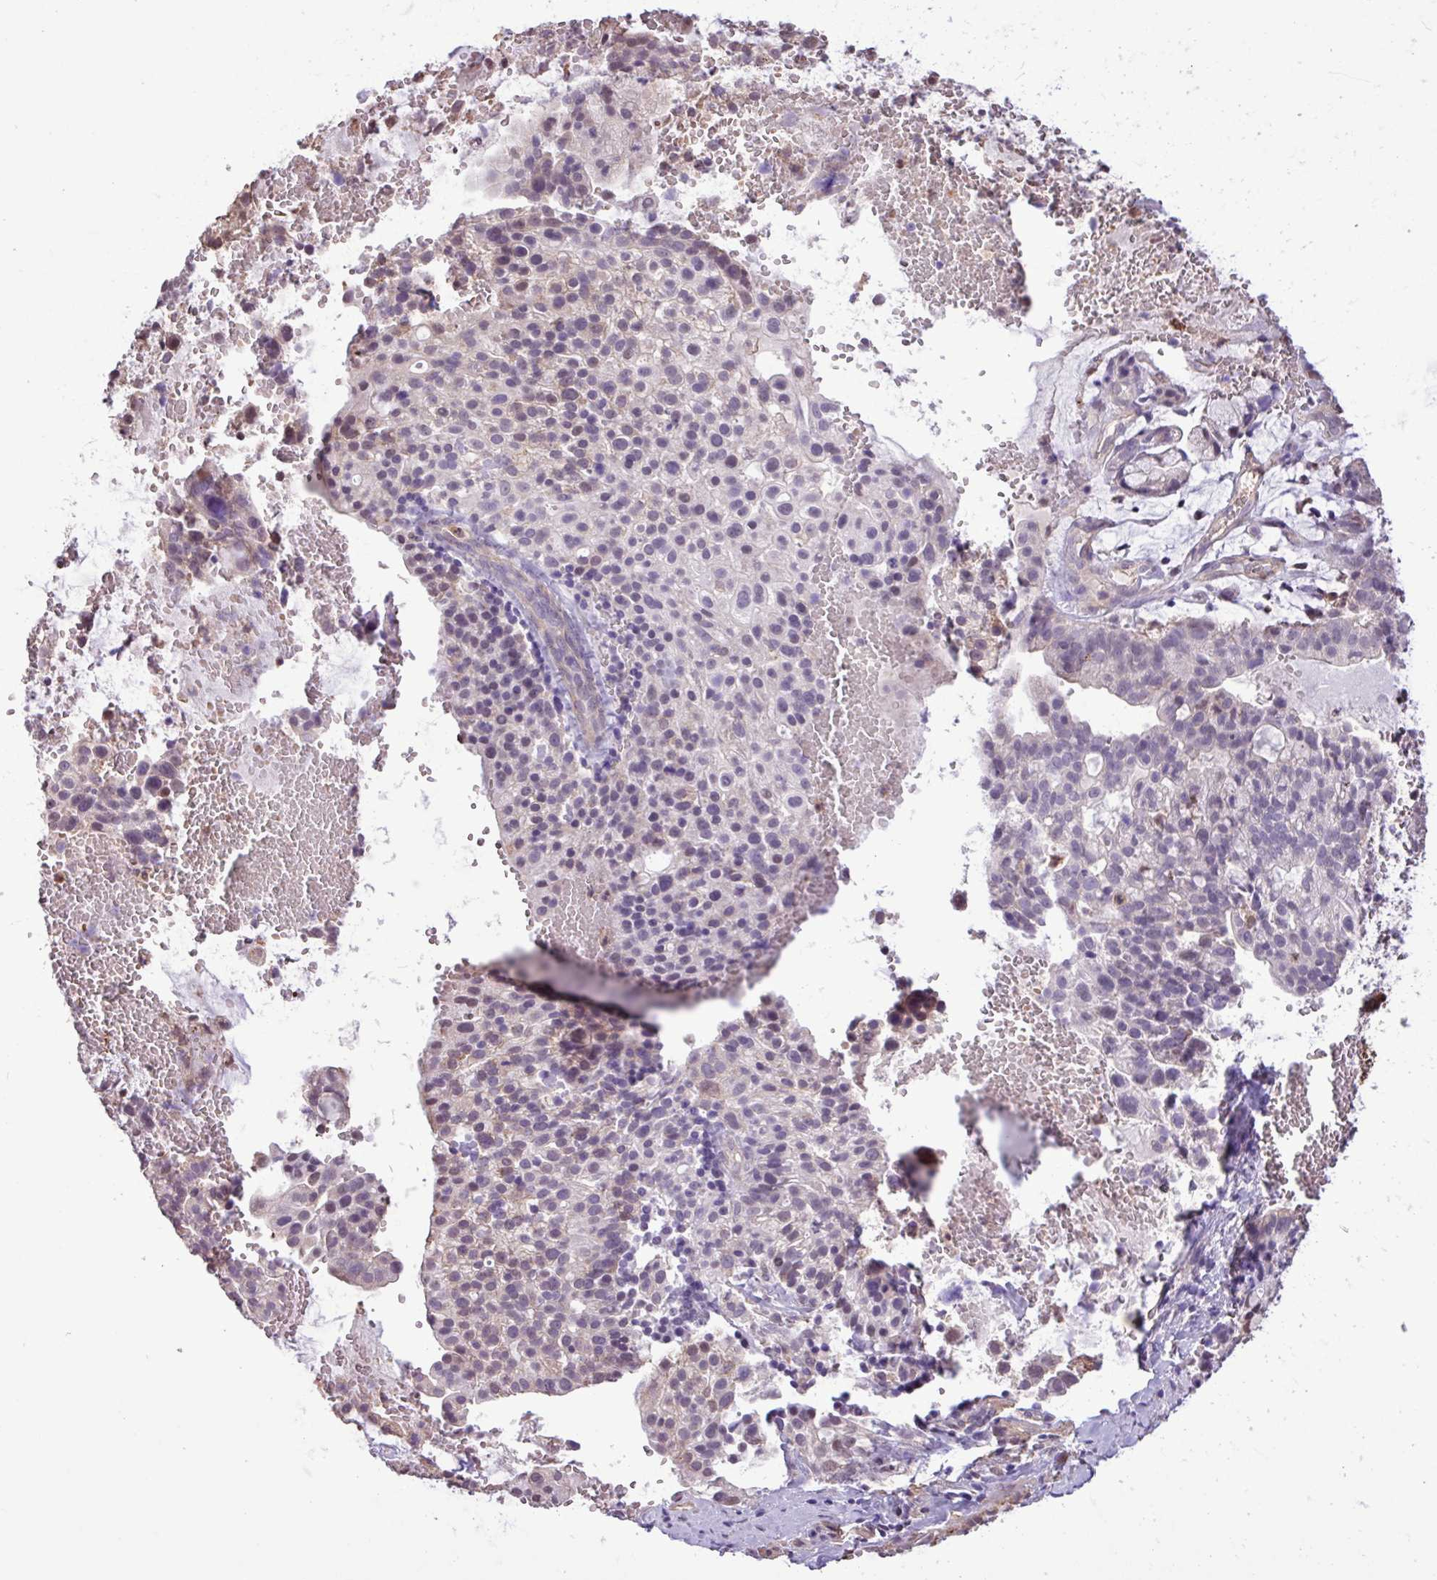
{"staining": {"intensity": "weak", "quantity": "<25%", "location": "nuclear"}, "tissue": "cervical cancer", "cell_type": "Tumor cells", "image_type": "cancer", "snomed": [{"axis": "morphology", "description": "Adenocarcinoma, NOS"}, {"axis": "topography", "description": "Cervix"}], "caption": "Histopathology image shows no significant protein positivity in tumor cells of cervical adenocarcinoma.", "gene": "CHST11", "patient": {"sex": "female", "age": 41}}